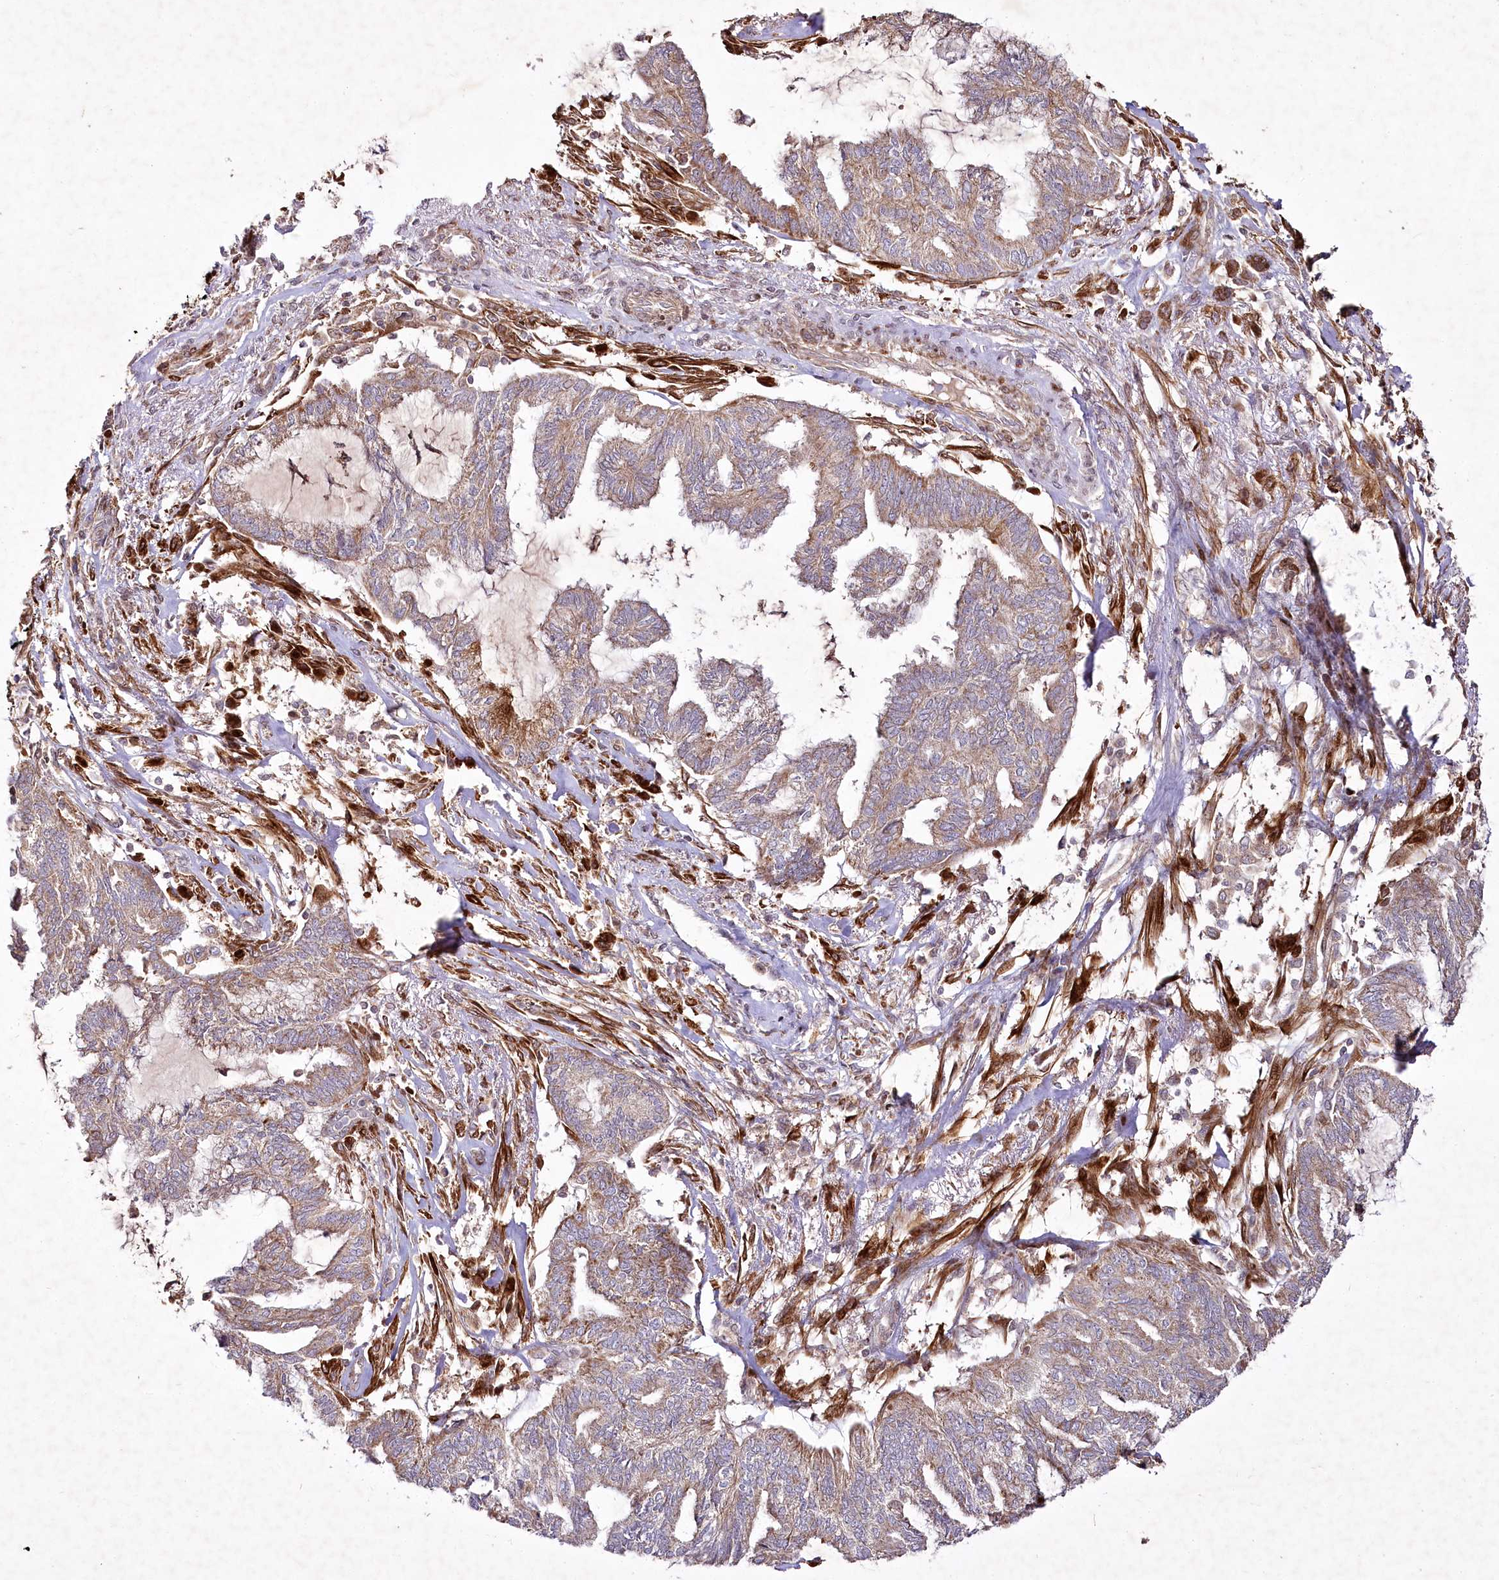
{"staining": {"intensity": "weak", "quantity": ">75%", "location": "cytoplasmic/membranous"}, "tissue": "endometrial cancer", "cell_type": "Tumor cells", "image_type": "cancer", "snomed": [{"axis": "morphology", "description": "Adenocarcinoma, NOS"}, {"axis": "topography", "description": "Endometrium"}], "caption": "The immunohistochemical stain labels weak cytoplasmic/membranous positivity in tumor cells of endometrial adenocarcinoma tissue.", "gene": "PSTK", "patient": {"sex": "female", "age": 86}}